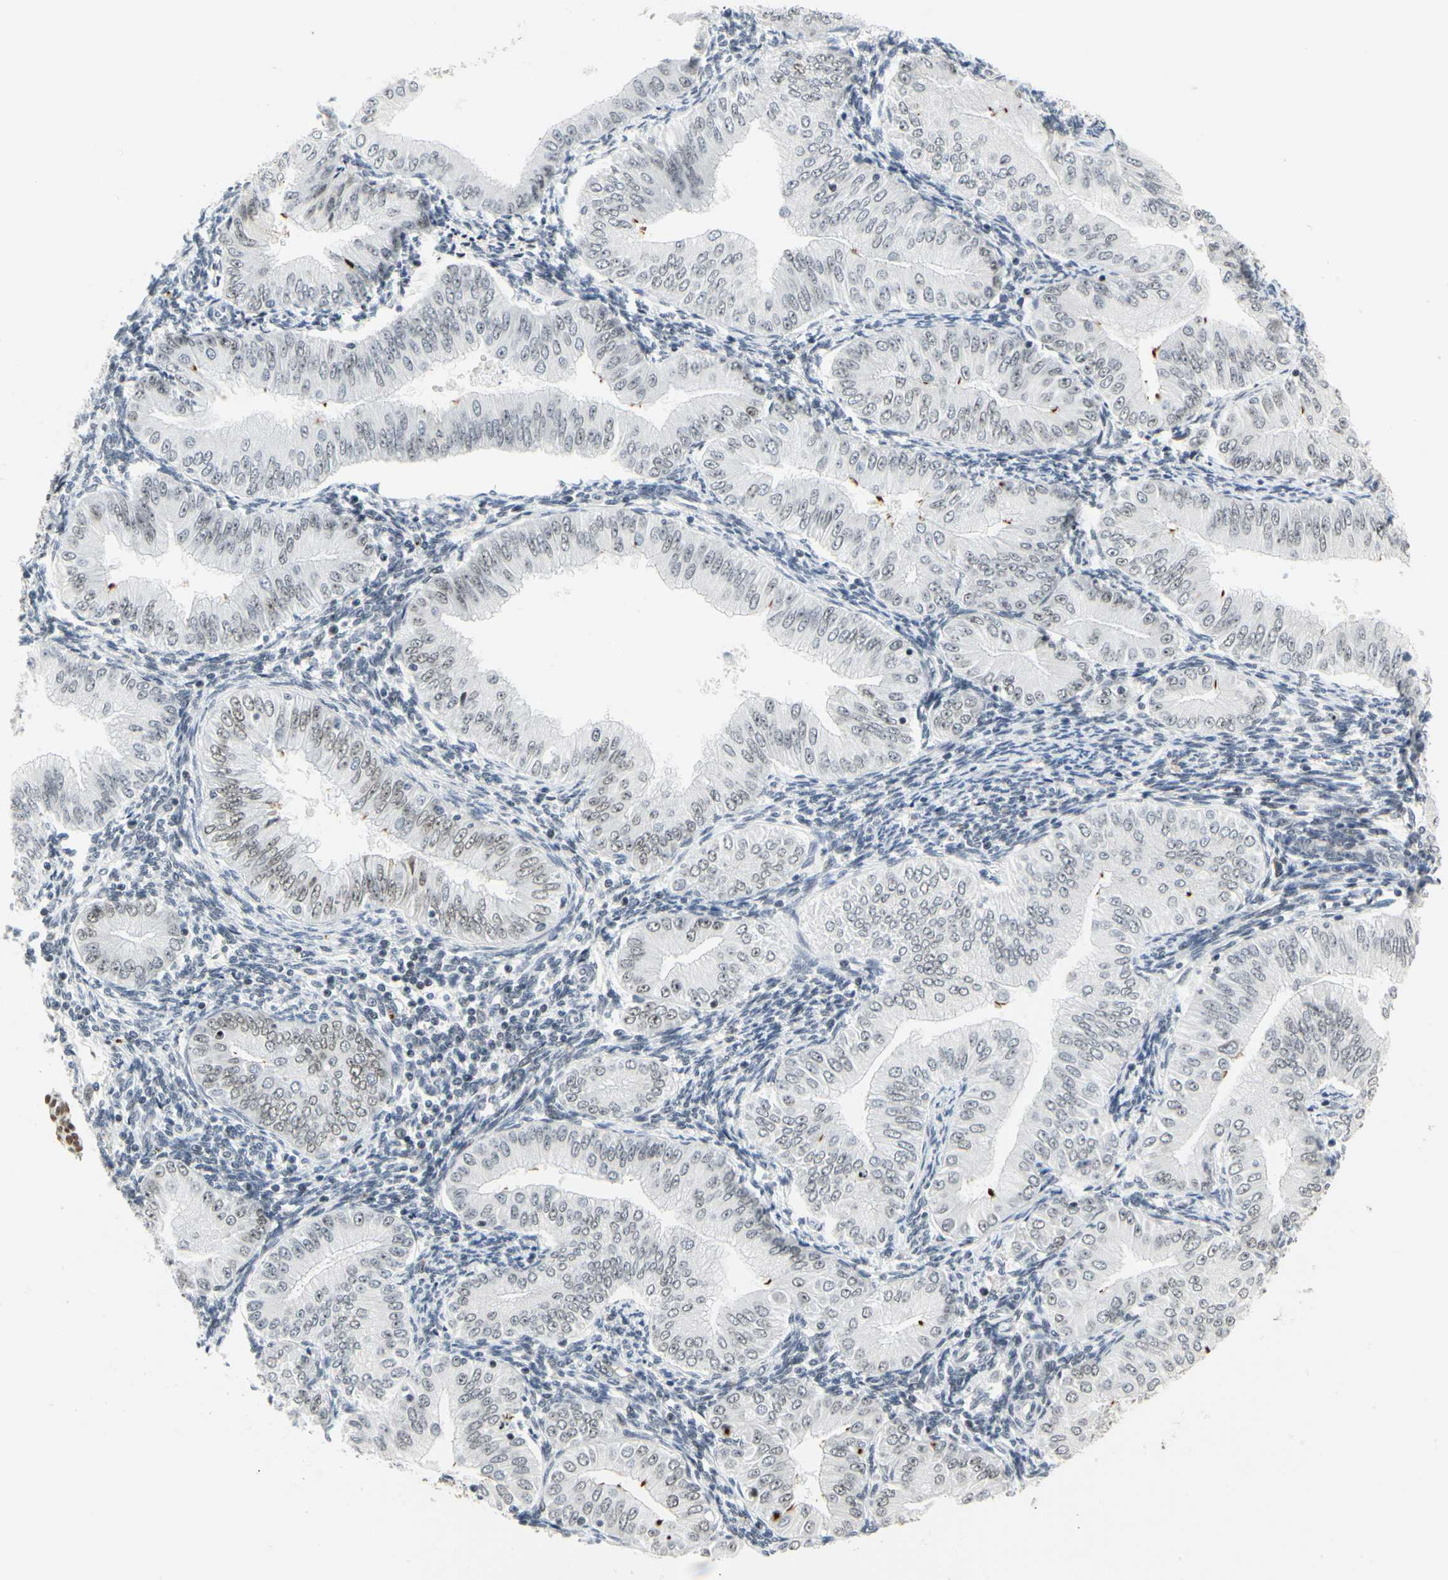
{"staining": {"intensity": "weak", "quantity": "<25%", "location": "nuclear"}, "tissue": "endometrial cancer", "cell_type": "Tumor cells", "image_type": "cancer", "snomed": [{"axis": "morphology", "description": "Normal tissue, NOS"}, {"axis": "morphology", "description": "Adenocarcinoma, NOS"}, {"axis": "topography", "description": "Endometrium"}], "caption": "This photomicrograph is of adenocarcinoma (endometrial) stained with IHC to label a protein in brown with the nuclei are counter-stained blue. There is no positivity in tumor cells.", "gene": "ZSCAN16", "patient": {"sex": "female", "age": 53}}